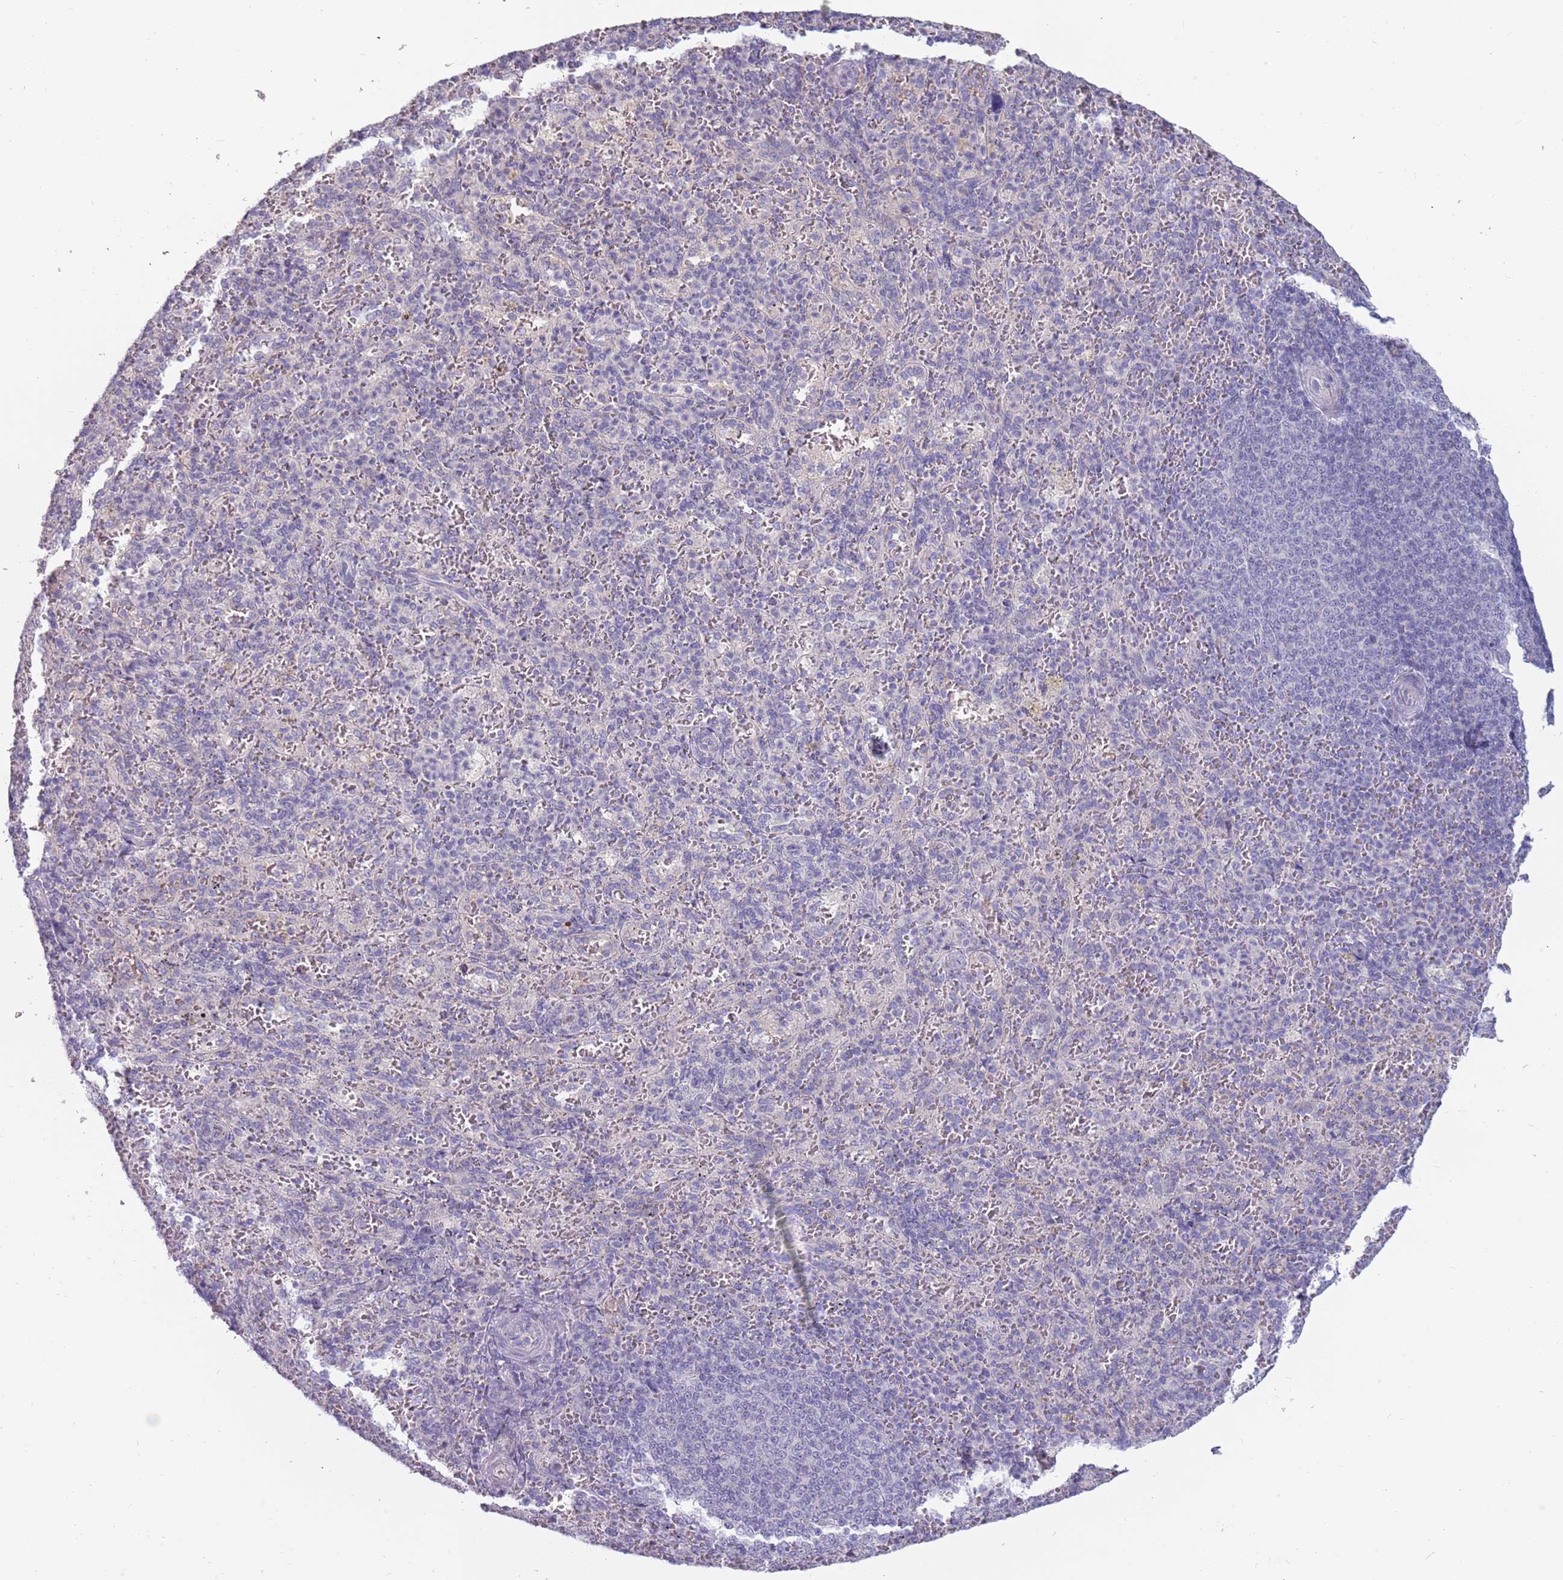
{"staining": {"intensity": "negative", "quantity": "none", "location": "none"}, "tissue": "spleen", "cell_type": "Cells in red pulp", "image_type": "normal", "snomed": [{"axis": "morphology", "description": "Normal tissue, NOS"}, {"axis": "topography", "description": "Spleen"}], "caption": "A histopathology image of human spleen is negative for staining in cells in red pulp. The staining was performed using DAB to visualize the protein expression in brown, while the nuclei were stained in blue with hematoxylin (Magnification: 20x).", "gene": "DDX4", "patient": {"sex": "female", "age": 21}}